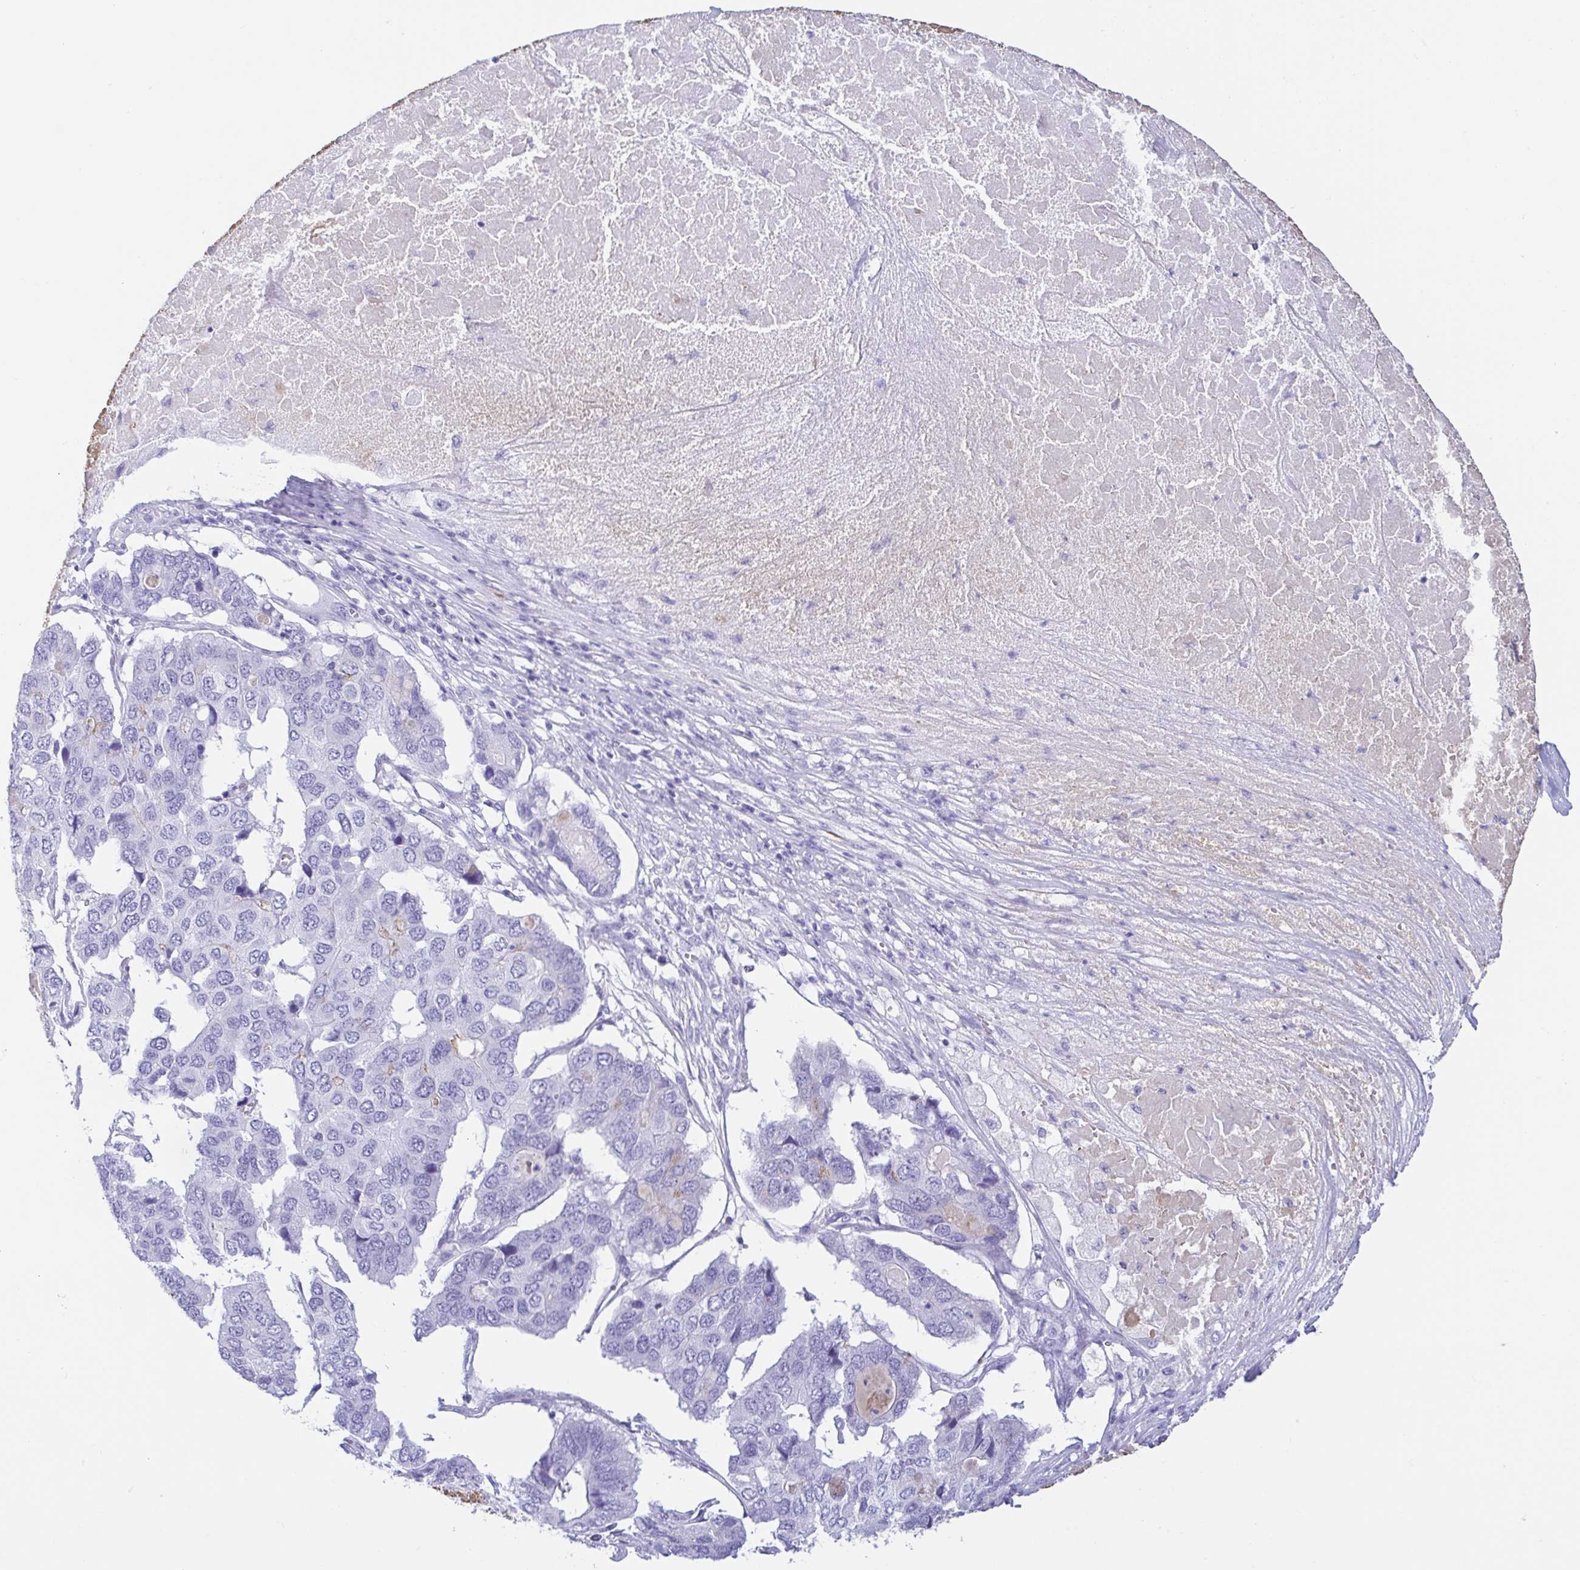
{"staining": {"intensity": "negative", "quantity": "none", "location": "none"}, "tissue": "pancreatic cancer", "cell_type": "Tumor cells", "image_type": "cancer", "snomed": [{"axis": "morphology", "description": "Adenocarcinoma, NOS"}, {"axis": "topography", "description": "Pancreas"}], "caption": "There is no significant staining in tumor cells of pancreatic adenocarcinoma. The staining was performed using DAB (3,3'-diaminobenzidine) to visualize the protein expression in brown, while the nuclei were stained in blue with hematoxylin (Magnification: 20x).", "gene": "GKN1", "patient": {"sex": "male", "age": 50}}